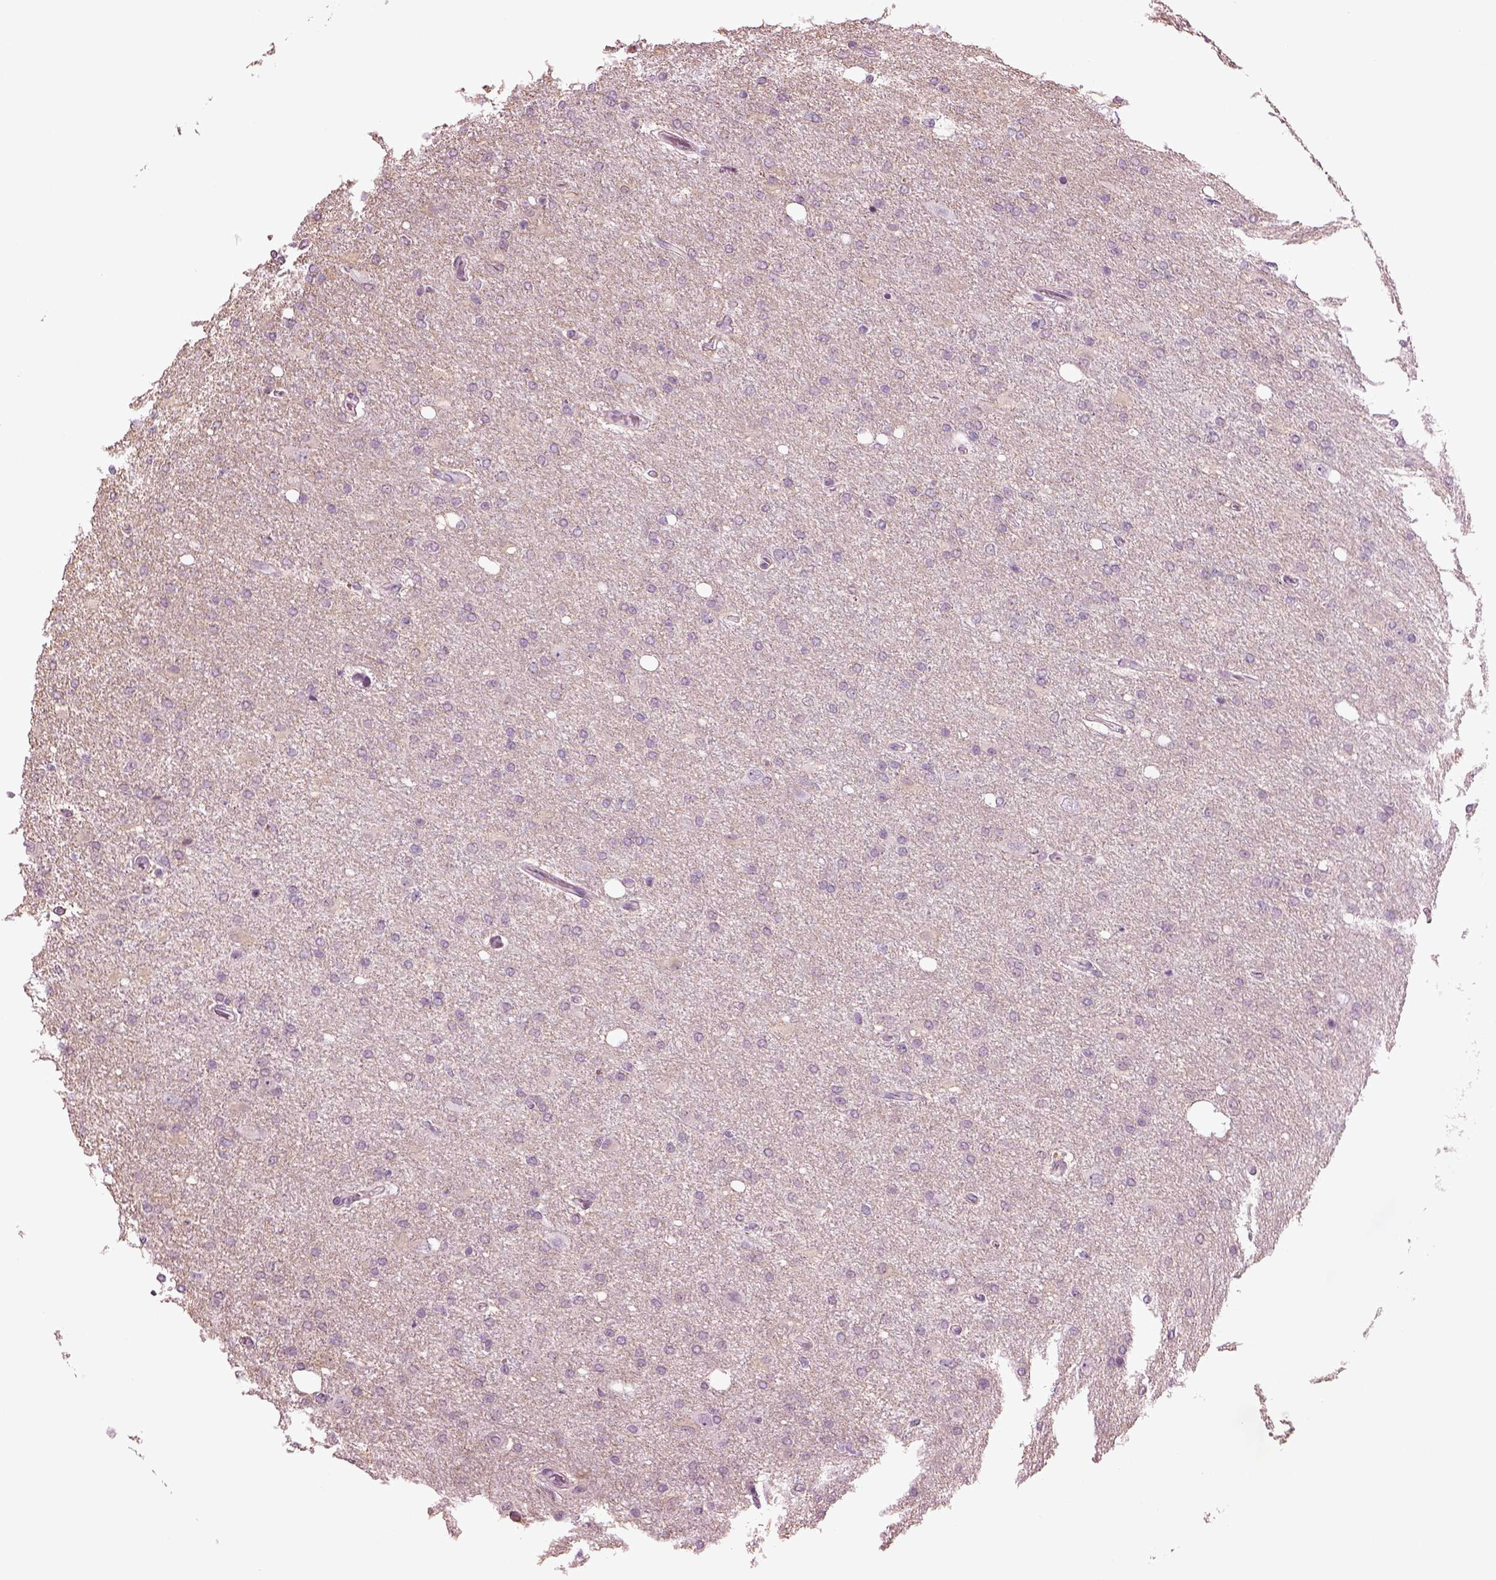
{"staining": {"intensity": "negative", "quantity": "none", "location": "none"}, "tissue": "glioma", "cell_type": "Tumor cells", "image_type": "cancer", "snomed": [{"axis": "morphology", "description": "Glioma, malignant, High grade"}, {"axis": "topography", "description": "Cerebral cortex"}], "caption": "There is no significant expression in tumor cells of malignant glioma (high-grade).", "gene": "SLC6A17", "patient": {"sex": "male", "age": 70}}